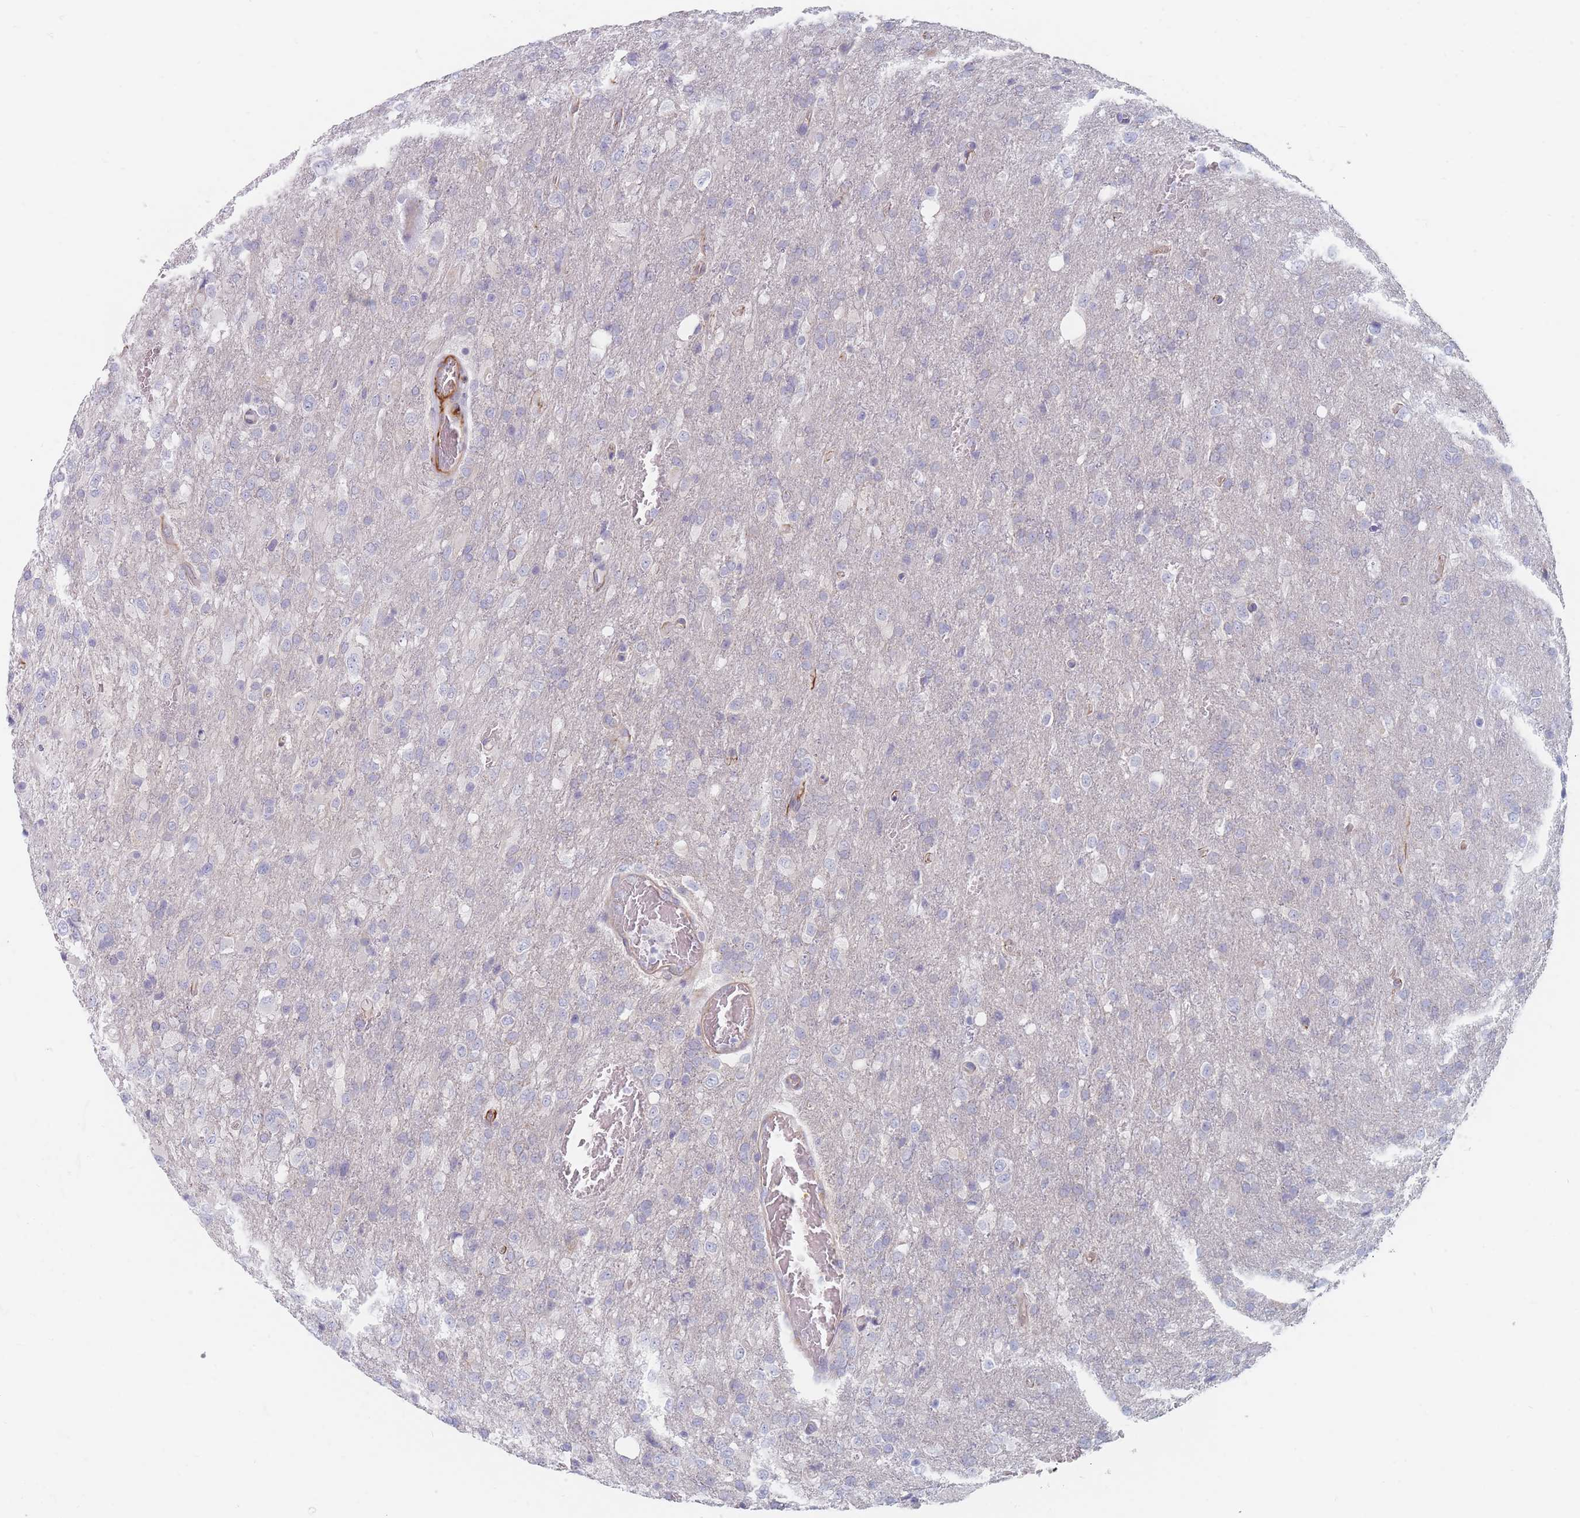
{"staining": {"intensity": "negative", "quantity": "none", "location": "none"}, "tissue": "glioma", "cell_type": "Tumor cells", "image_type": "cancer", "snomed": [{"axis": "morphology", "description": "Glioma, malignant, High grade"}, {"axis": "topography", "description": "Brain"}], "caption": "An IHC histopathology image of glioma is shown. There is no staining in tumor cells of glioma.", "gene": "ERBIN", "patient": {"sex": "female", "age": 74}}